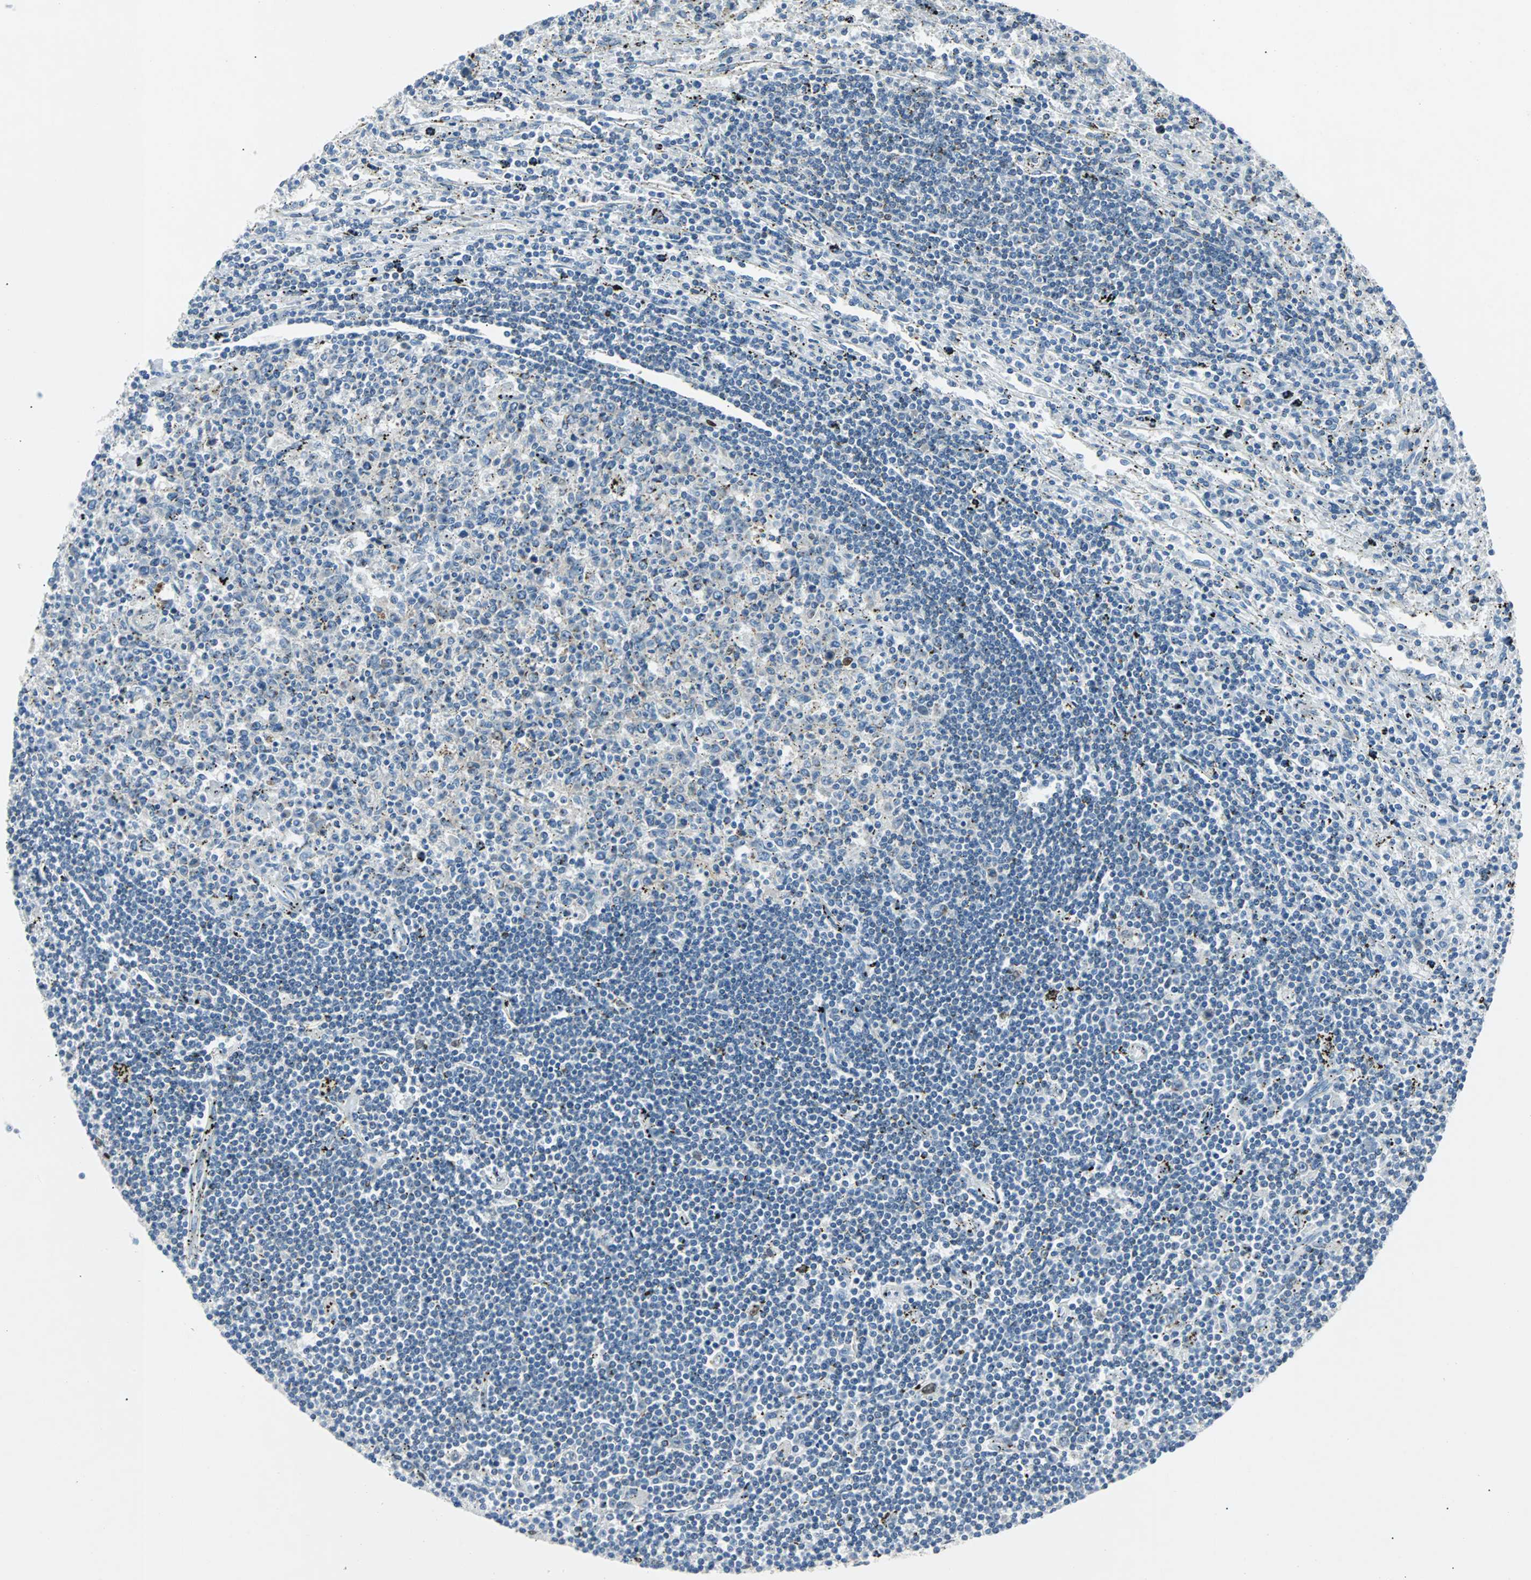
{"staining": {"intensity": "negative", "quantity": "none", "location": "none"}, "tissue": "lymphoma", "cell_type": "Tumor cells", "image_type": "cancer", "snomed": [{"axis": "morphology", "description": "Malignant lymphoma, non-Hodgkin's type, Low grade"}, {"axis": "topography", "description": "Spleen"}], "caption": "Immunohistochemistry (IHC) image of neoplastic tissue: lymphoma stained with DAB shows no significant protein expression in tumor cells.", "gene": "BBC3", "patient": {"sex": "male", "age": 76}}